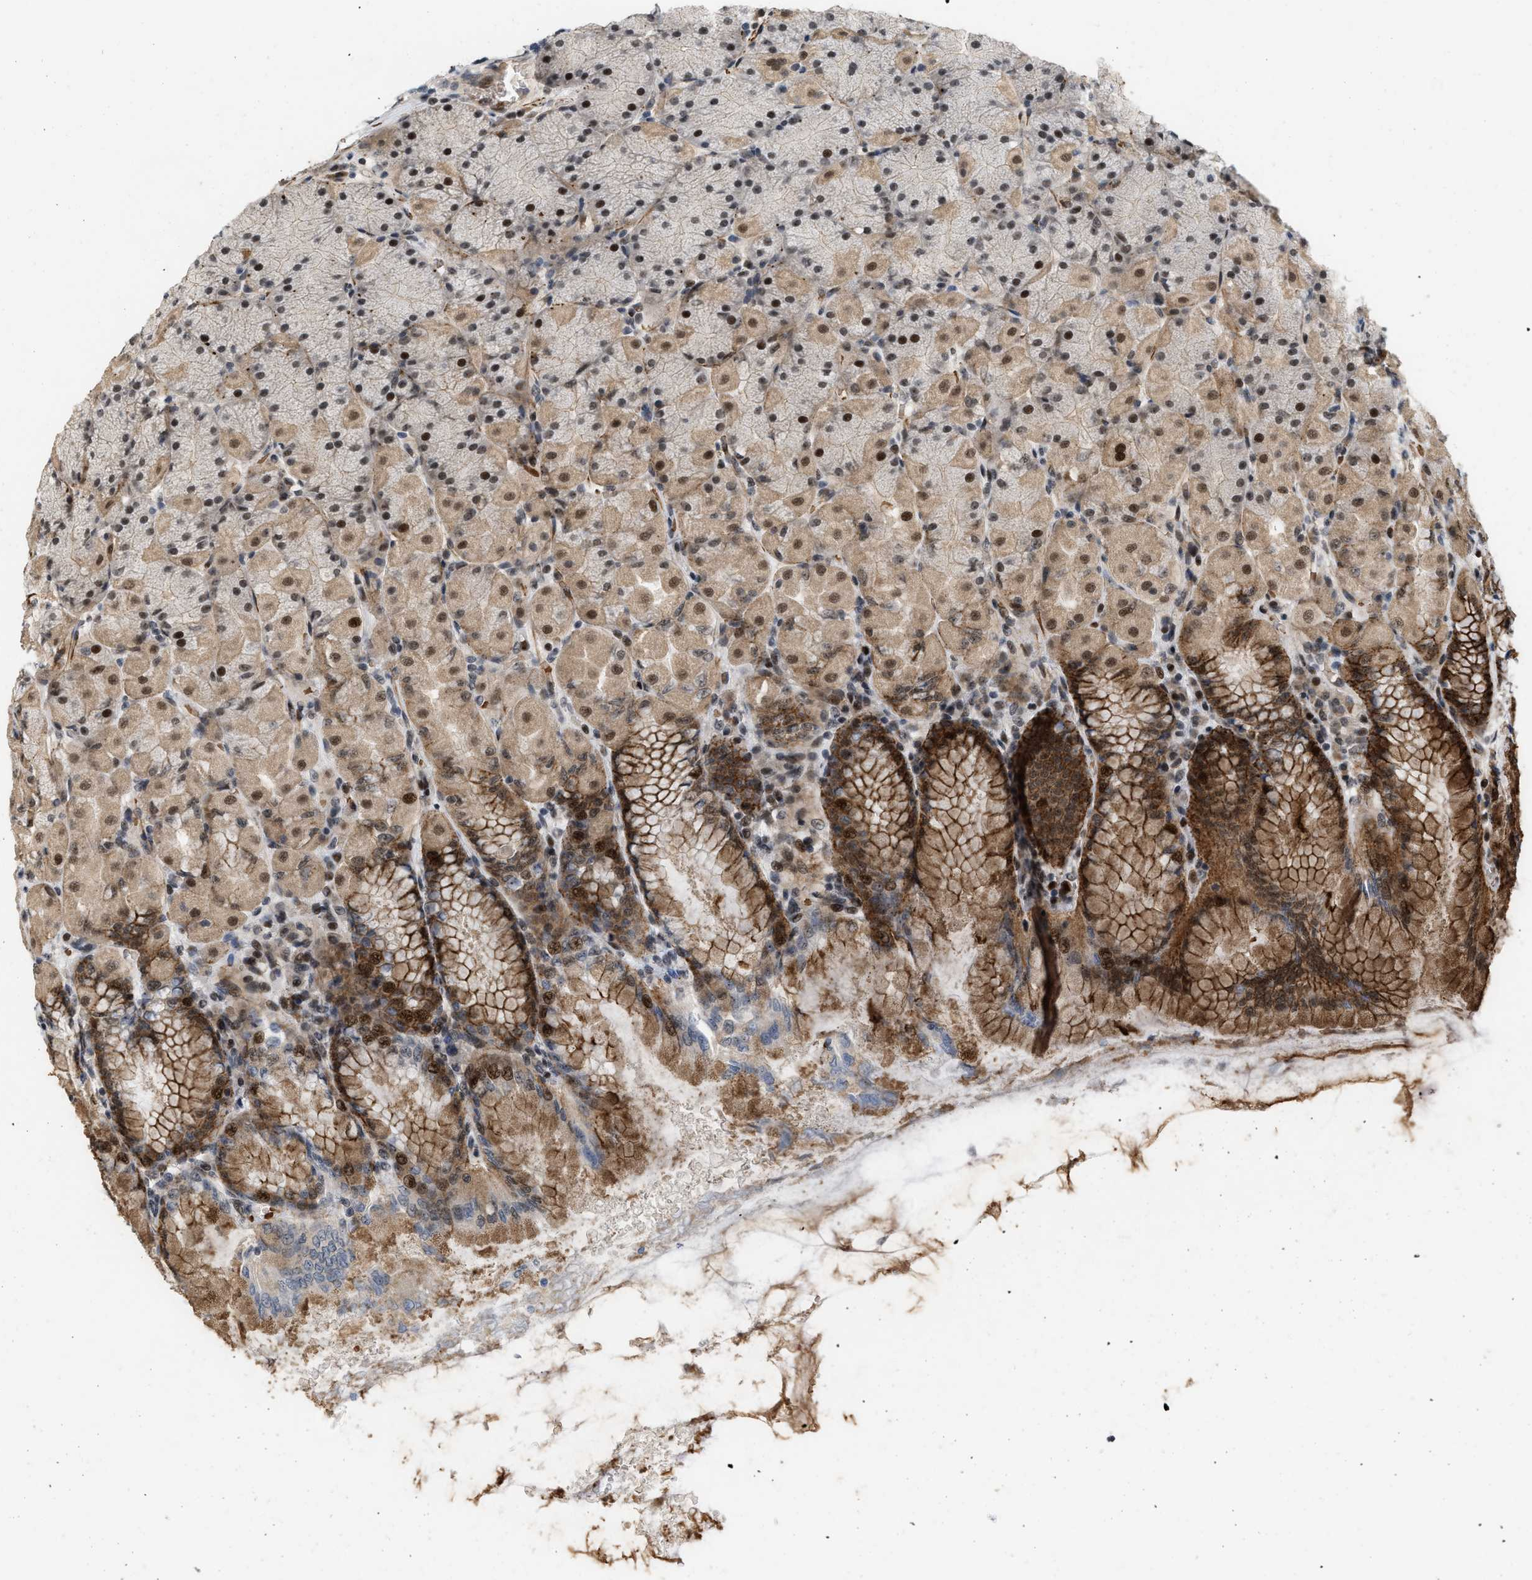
{"staining": {"intensity": "strong", "quantity": ">75%", "location": "cytoplasmic/membranous,nuclear"}, "tissue": "stomach", "cell_type": "Glandular cells", "image_type": "normal", "snomed": [{"axis": "morphology", "description": "Normal tissue, NOS"}, {"axis": "topography", "description": "Stomach, upper"}], "caption": "DAB (3,3'-diaminobenzidine) immunohistochemical staining of benign stomach demonstrates strong cytoplasmic/membranous,nuclear protein staining in about >75% of glandular cells.", "gene": "ANKRD11", "patient": {"sex": "female", "age": 56}}